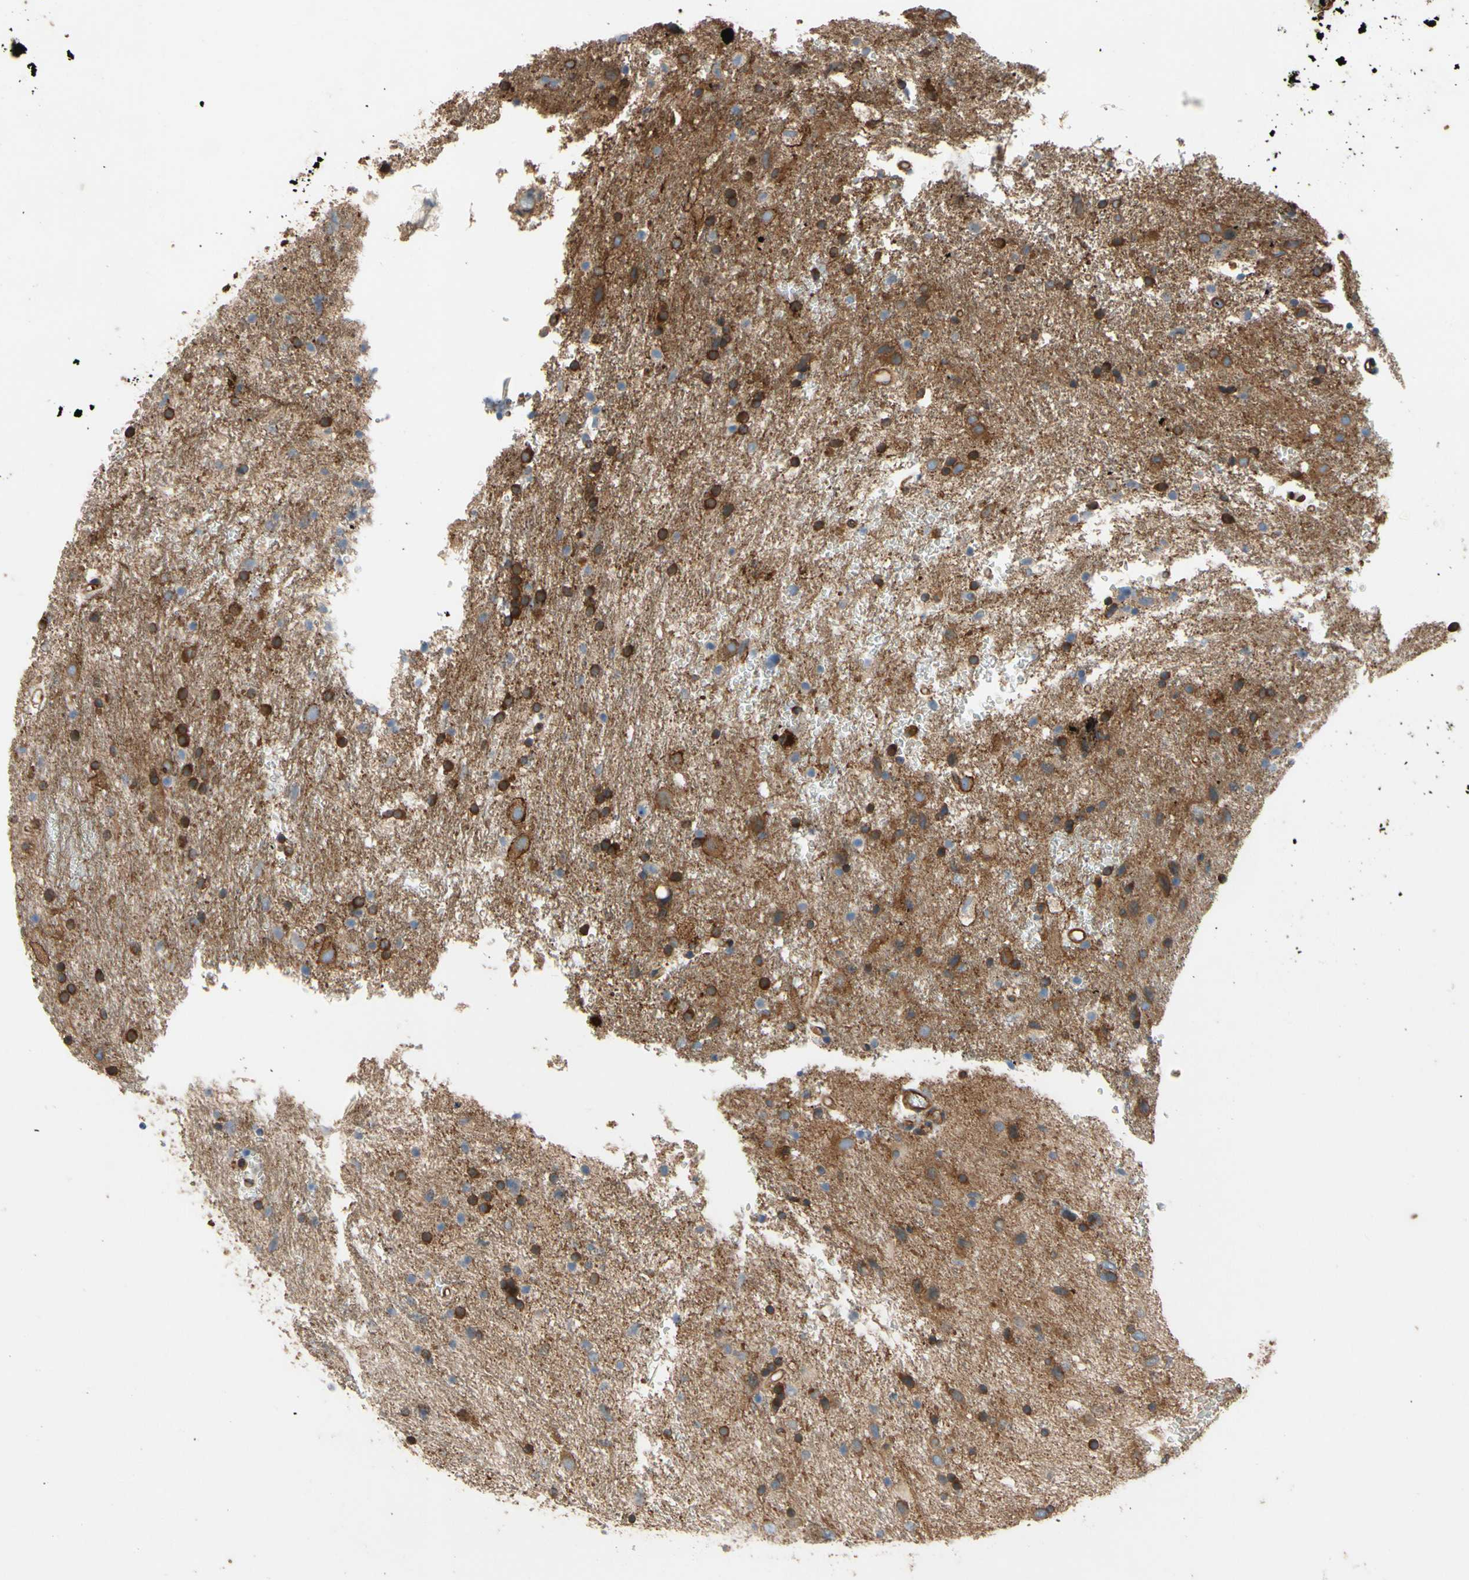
{"staining": {"intensity": "moderate", "quantity": "25%-75%", "location": "cytoplasmic/membranous"}, "tissue": "glioma", "cell_type": "Tumor cells", "image_type": "cancer", "snomed": [{"axis": "morphology", "description": "Glioma, malignant, Low grade"}, {"axis": "topography", "description": "Brain"}], "caption": "Moderate cytoplasmic/membranous positivity for a protein is seen in about 25%-75% of tumor cells of glioma using IHC.", "gene": "CTTNBP2", "patient": {"sex": "male", "age": 77}}